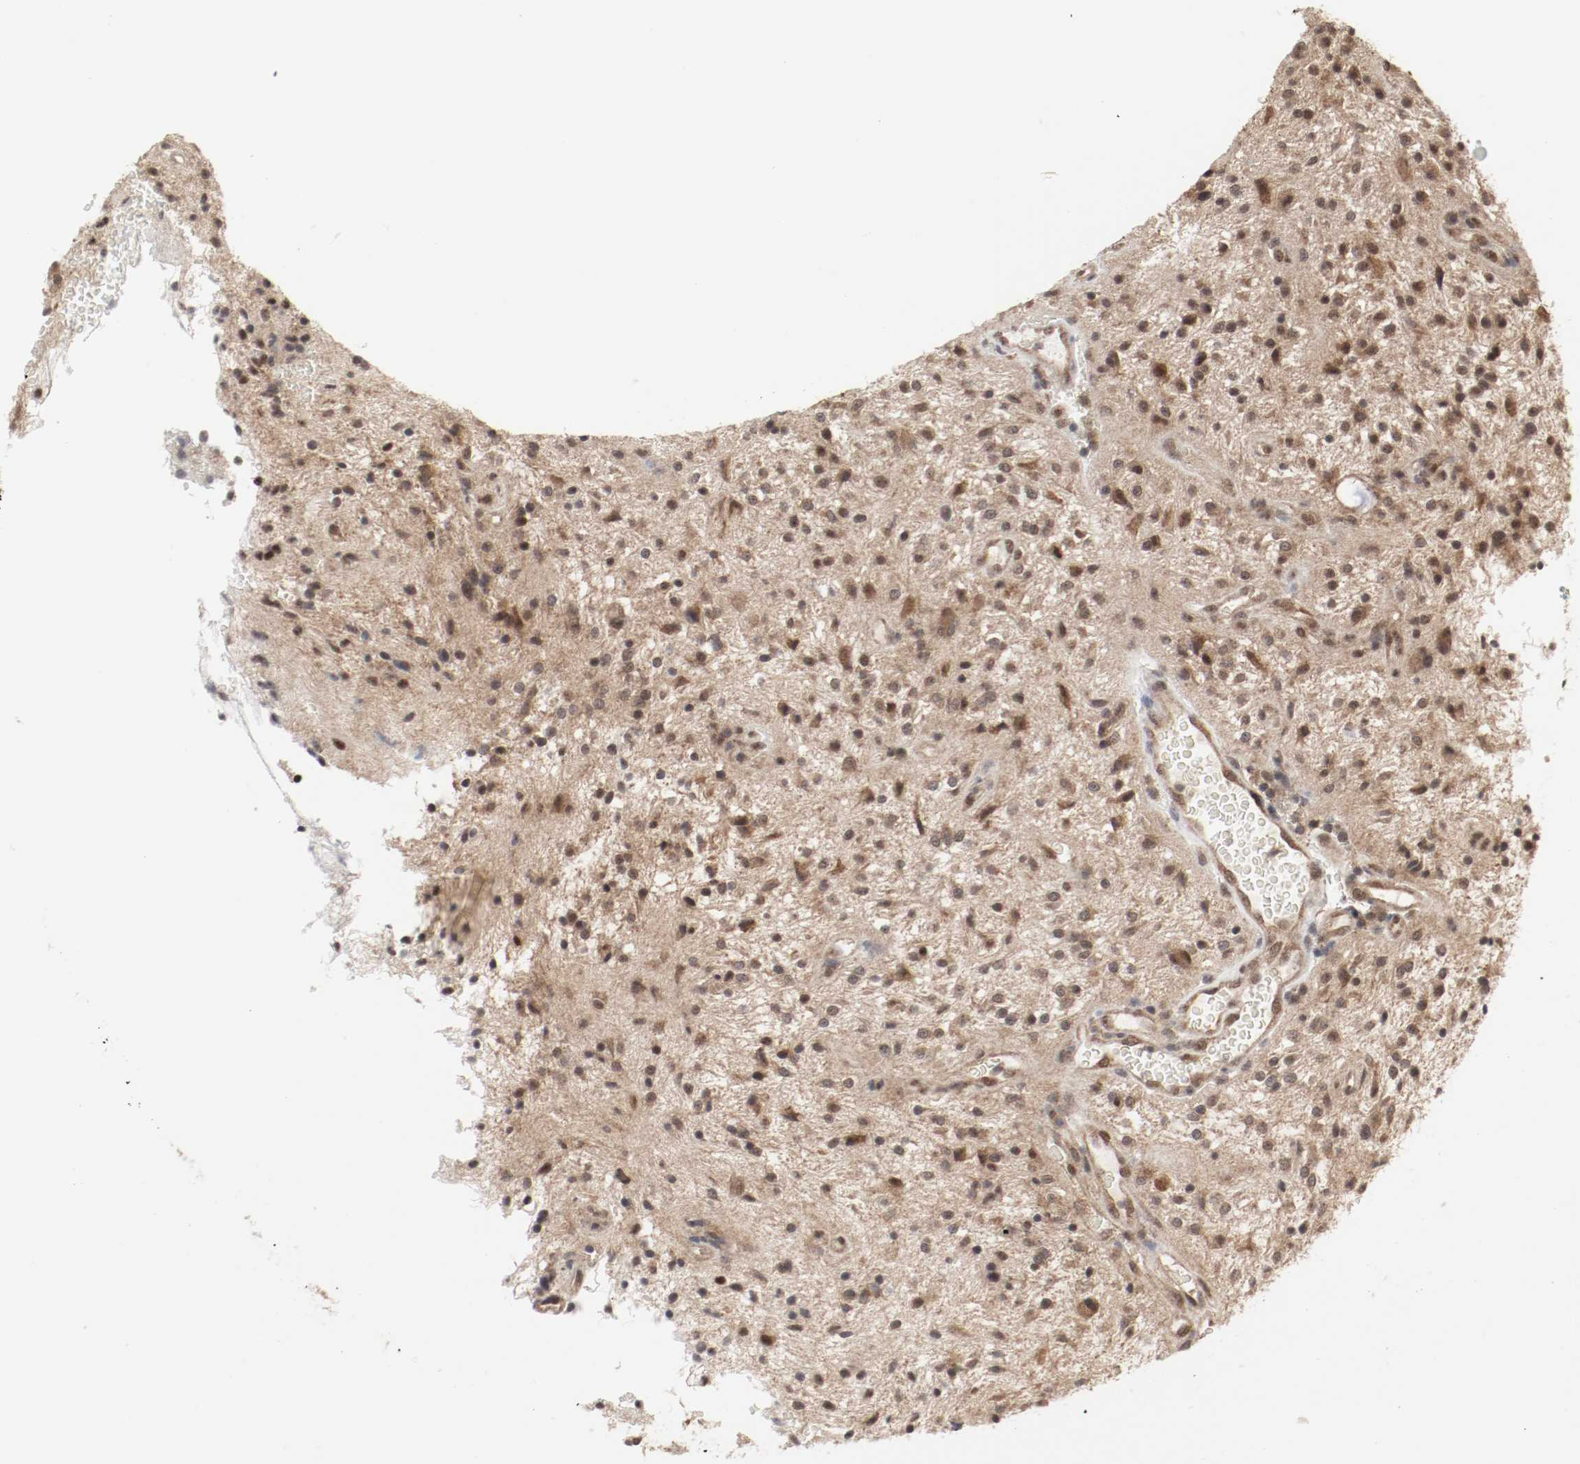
{"staining": {"intensity": "moderate", "quantity": ">75%", "location": "cytoplasmic/membranous,nuclear"}, "tissue": "glioma", "cell_type": "Tumor cells", "image_type": "cancer", "snomed": [{"axis": "morphology", "description": "Glioma, malignant, NOS"}, {"axis": "topography", "description": "Cerebellum"}], "caption": "Brown immunohistochemical staining in glioma shows moderate cytoplasmic/membranous and nuclear positivity in about >75% of tumor cells. (brown staining indicates protein expression, while blue staining denotes nuclei).", "gene": "CSNK2B", "patient": {"sex": "female", "age": 10}}